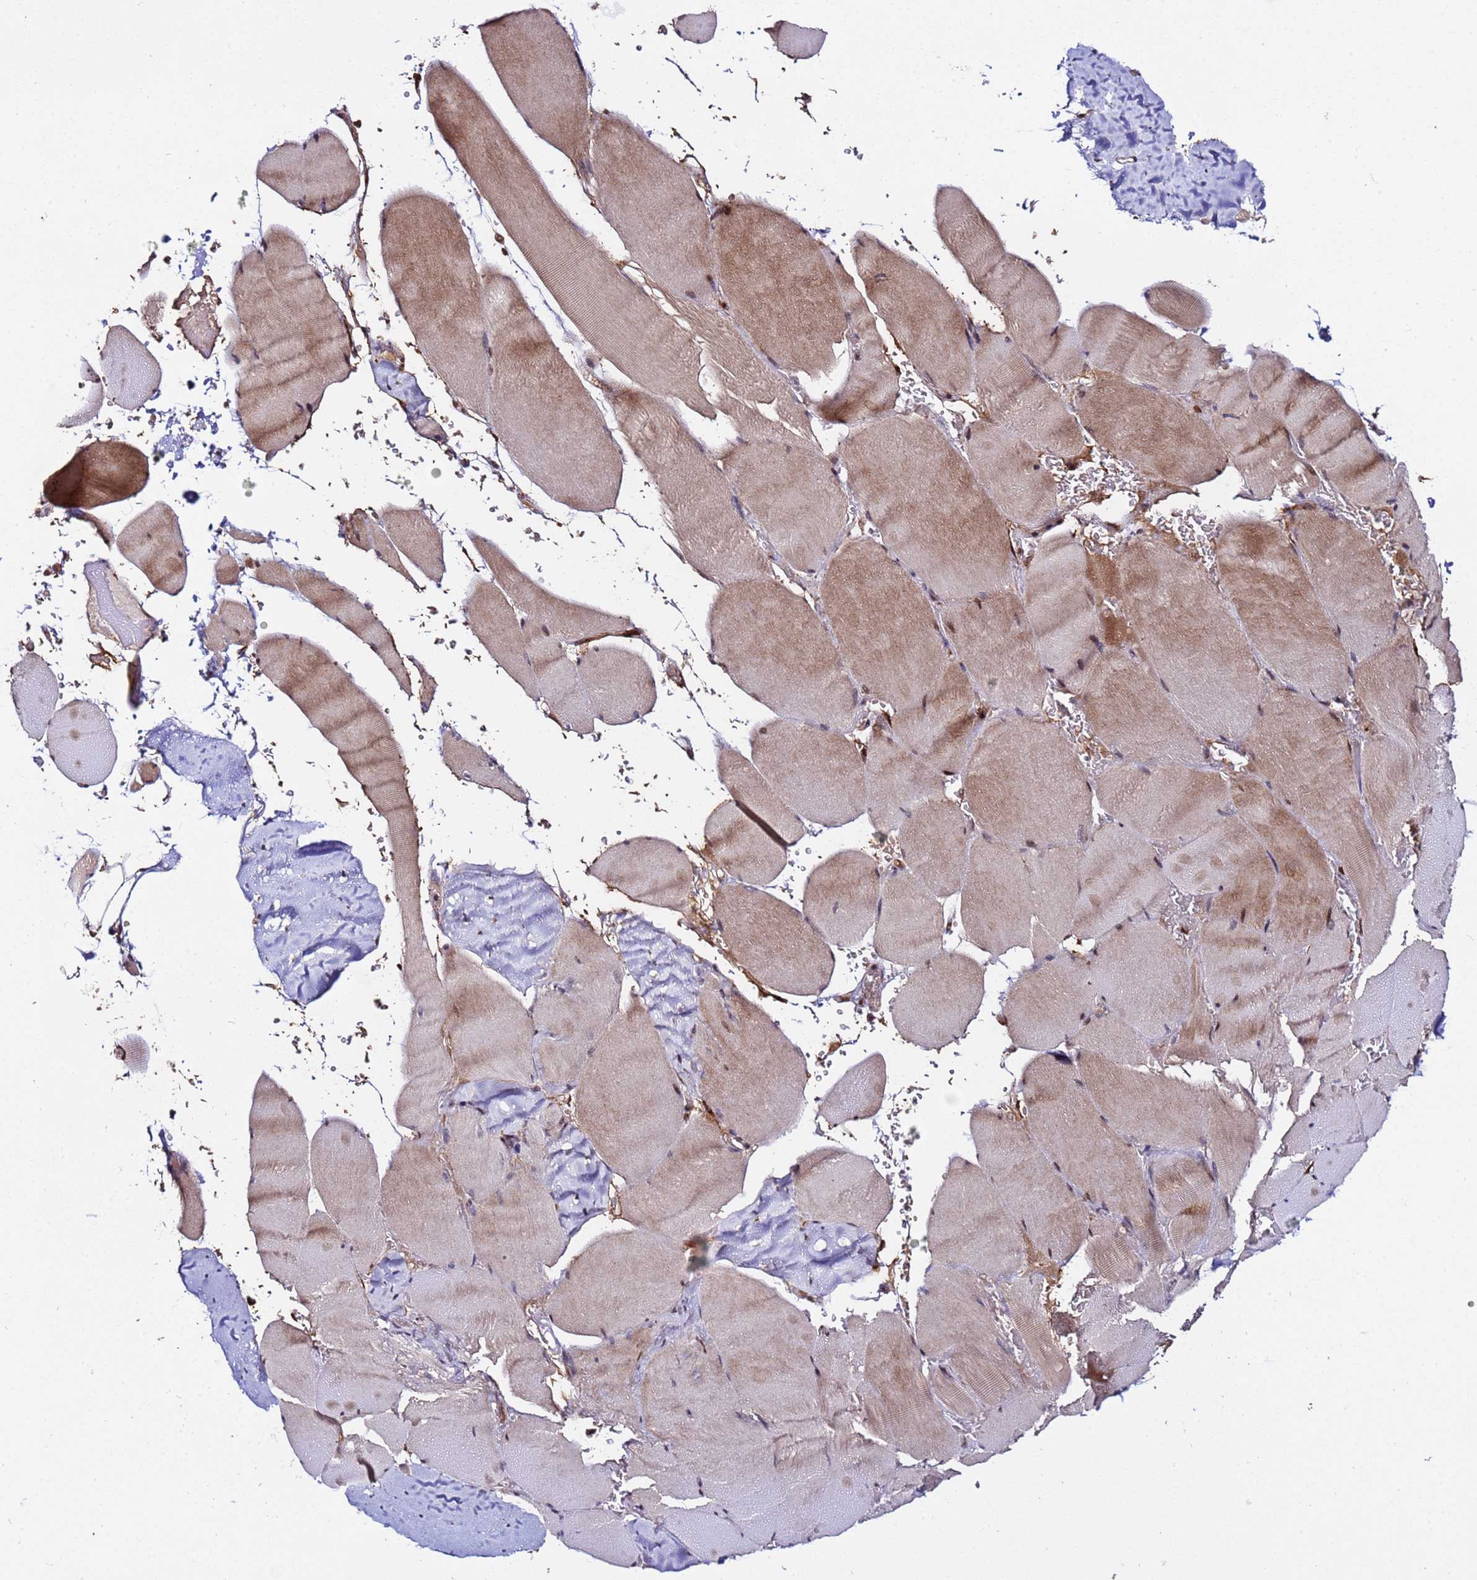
{"staining": {"intensity": "moderate", "quantity": "25%-75%", "location": "cytoplasmic/membranous,nuclear"}, "tissue": "skeletal muscle", "cell_type": "Myocytes", "image_type": "normal", "snomed": [{"axis": "morphology", "description": "Normal tissue, NOS"}, {"axis": "topography", "description": "Skeletal muscle"}, {"axis": "topography", "description": "Head-Neck"}], "caption": "Immunohistochemistry (DAB) staining of unremarkable human skeletal muscle exhibits moderate cytoplasmic/membranous,nuclear protein staining in approximately 25%-75% of myocytes.", "gene": "WNK4", "patient": {"sex": "male", "age": 66}}